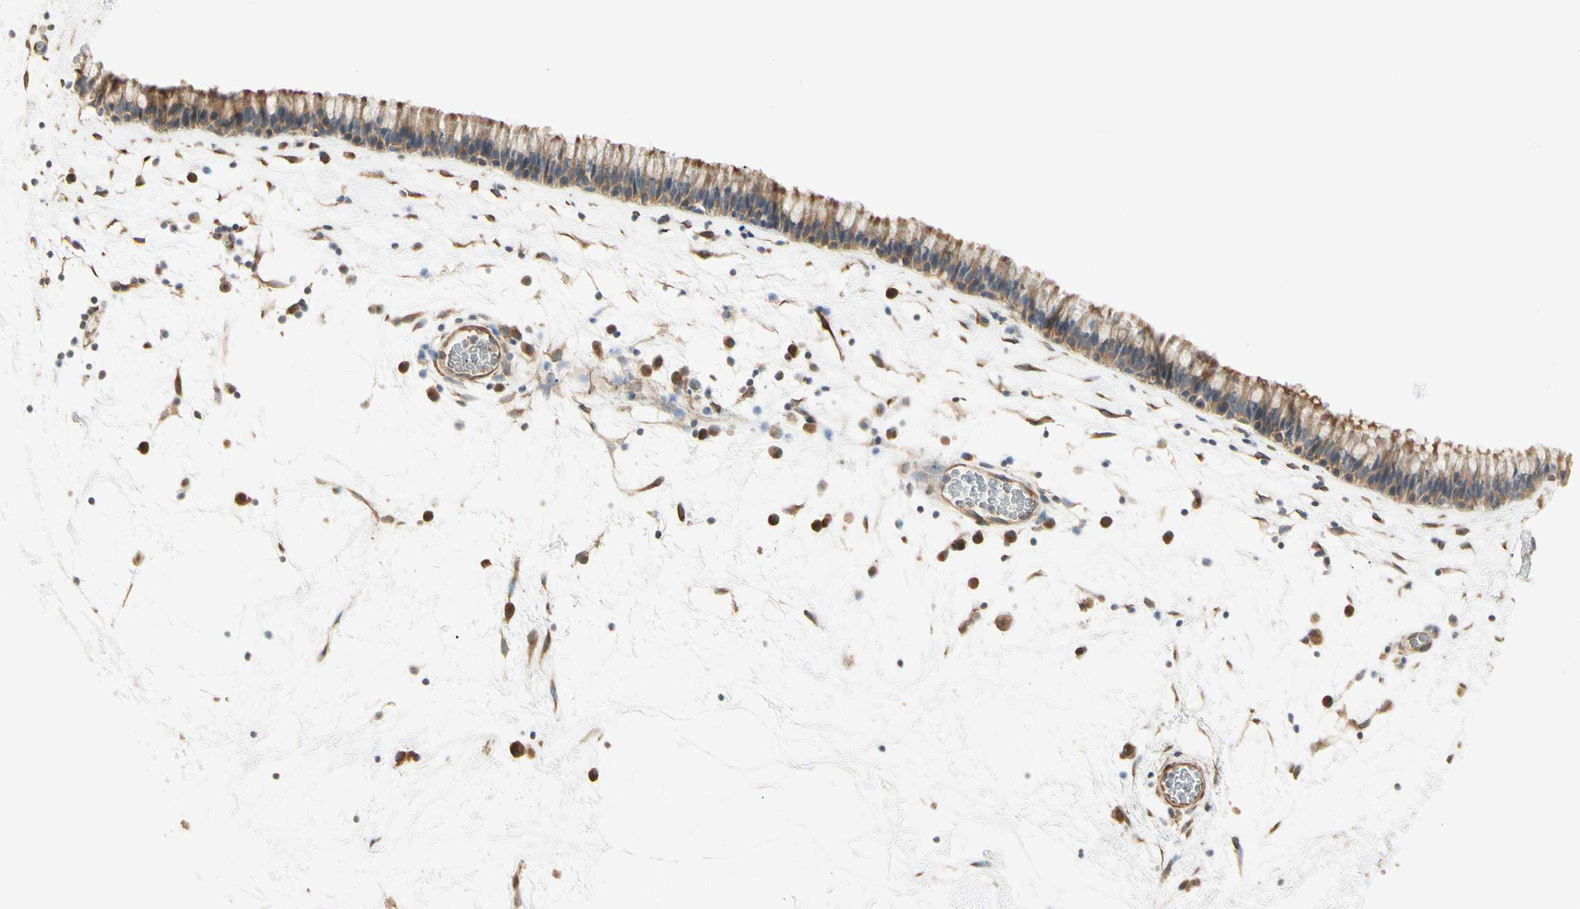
{"staining": {"intensity": "moderate", "quantity": ">75%", "location": "cytoplasmic/membranous"}, "tissue": "nasopharynx", "cell_type": "Respiratory epithelial cells", "image_type": "normal", "snomed": [{"axis": "morphology", "description": "Normal tissue, NOS"}, {"axis": "morphology", "description": "Inflammation, NOS"}, {"axis": "topography", "description": "Nasopharynx"}], "caption": "Immunohistochemical staining of unremarkable human nasopharynx demonstrates medium levels of moderate cytoplasmic/membranous positivity in approximately >75% of respiratory epithelial cells. (Brightfield microscopy of DAB IHC at high magnification).", "gene": "IRAG1", "patient": {"sex": "male", "age": 48}}